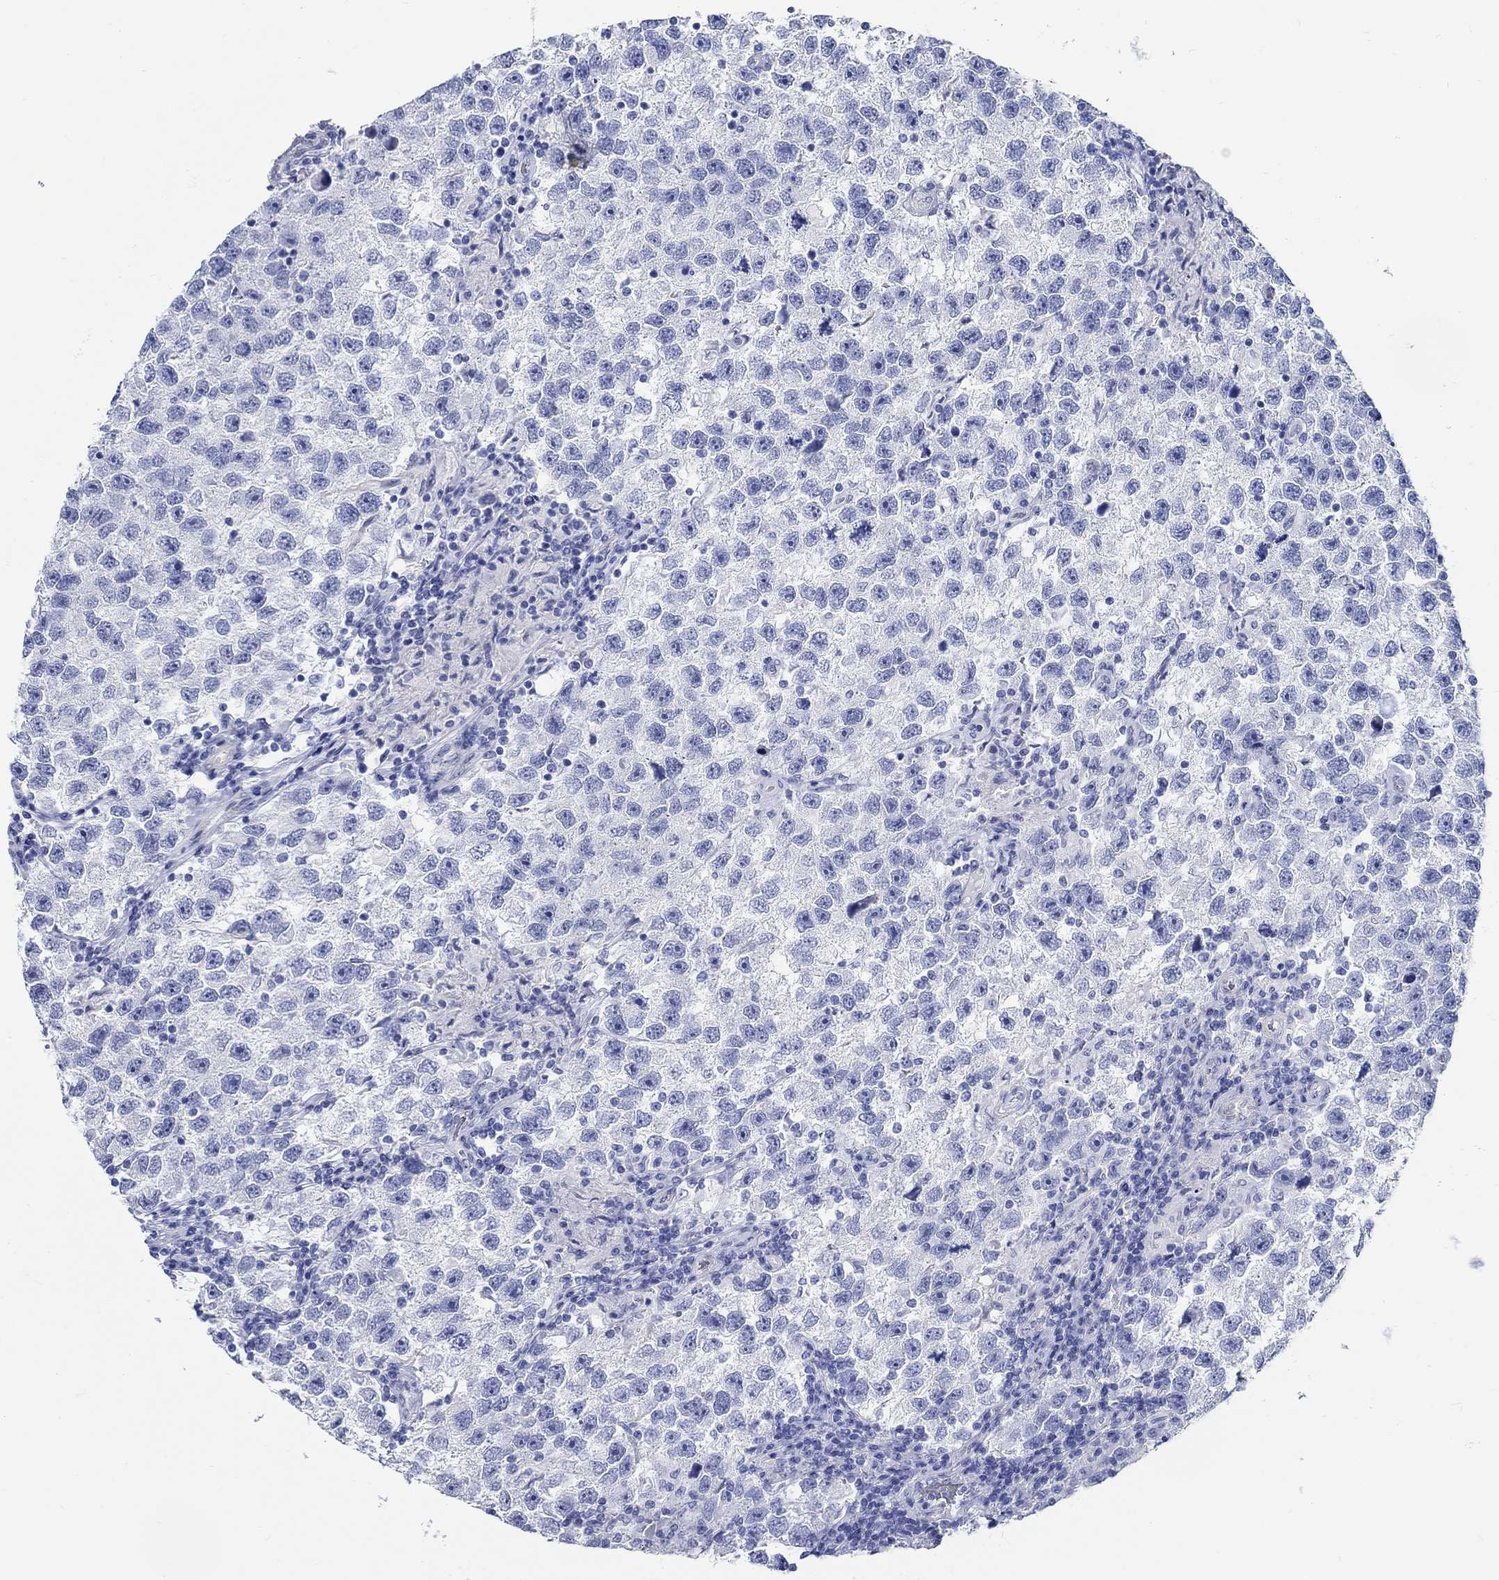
{"staining": {"intensity": "negative", "quantity": "none", "location": "none"}, "tissue": "testis cancer", "cell_type": "Tumor cells", "image_type": "cancer", "snomed": [{"axis": "morphology", "description": "Seminoma, NOS"}, {"axis": "topography", "description": "Testis"}], "caption": "IHC micrograph of human testis seminoma stained for a protein (brown), which shows no positivity in tumor cells.", "gene": "RD3L", "patient": {"sex": "male", "age": 26}}